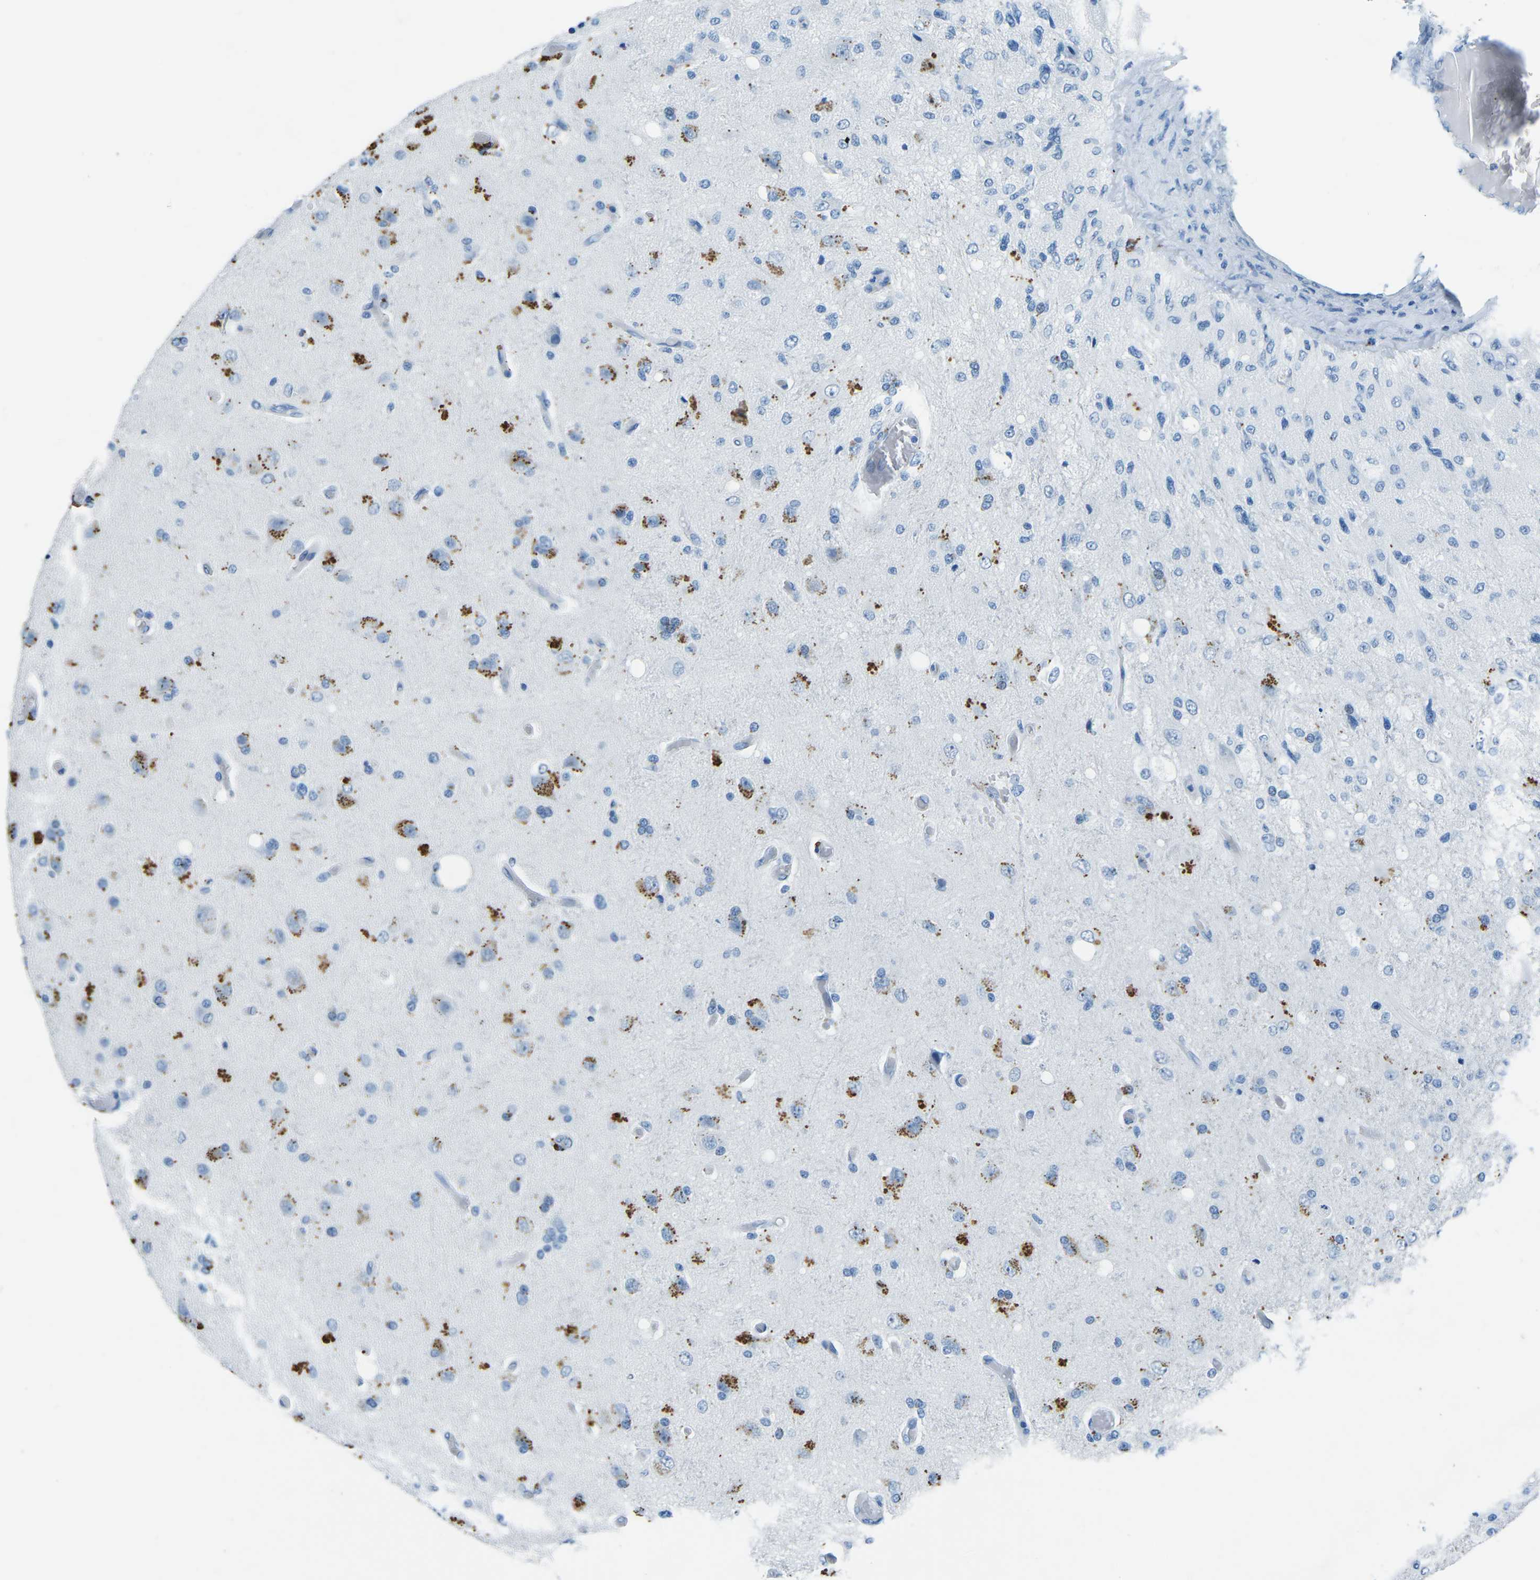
{"staining": {"intensity": "negative", "quantity": "none", "location": "none"}, "tissue": "glioma", "cell_type": "Tumor cells", "image_type": "cancer", "snomed": [{"axis": "morphology", "description": "Normal tissue, NOS"}, {"axis": "morphology", "description": "Glioma, malignant, High grade"}, {"axis": "topography", "description": "Cerebral cortex"}], "caption": "This is an immunohistochemistry image of malignant glioma (high-grade). There is no expression in tumor cells.", "gene": "MYH8", "patient": {"sex": "male", "age": 77}}